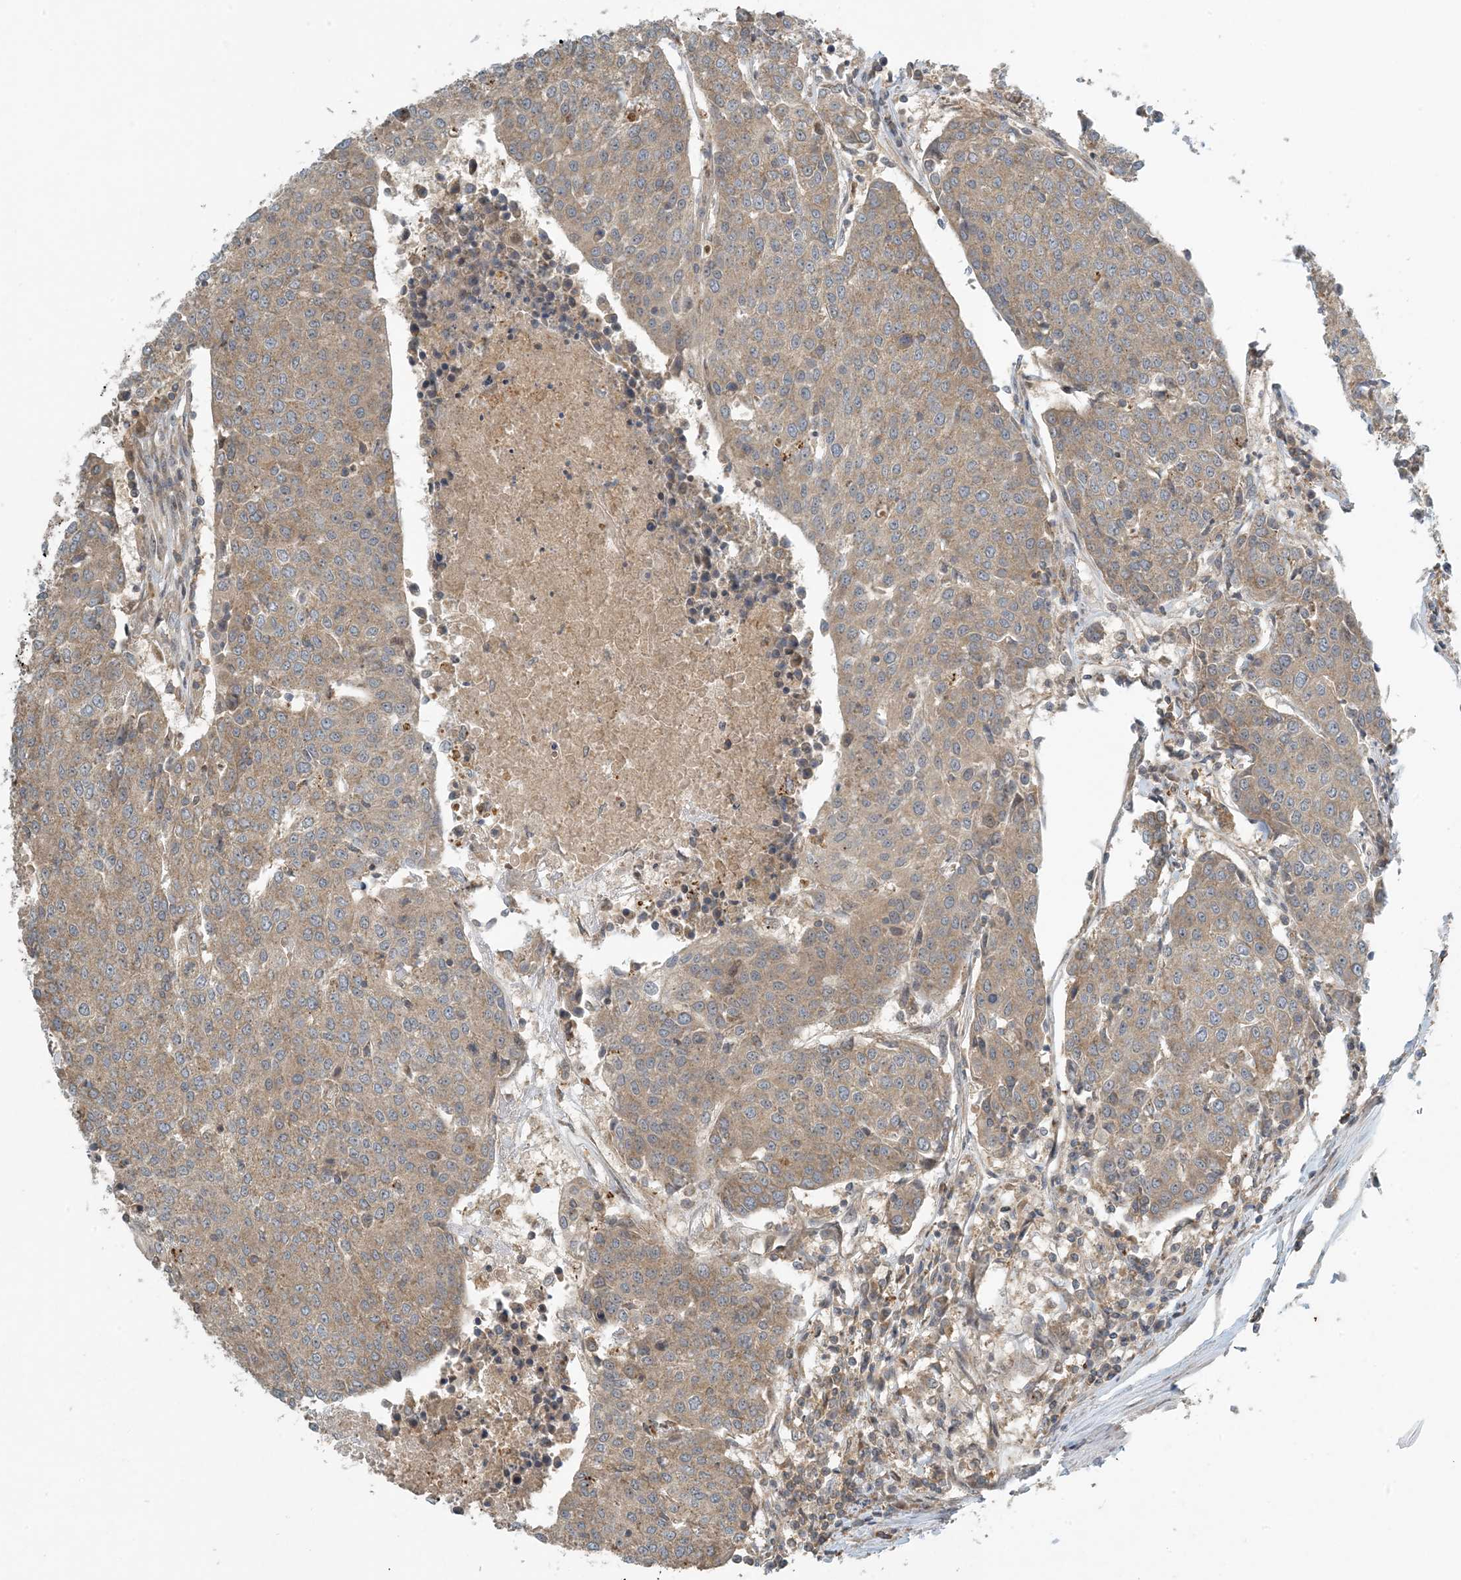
{"staining": {"intensity": "weak", "quantity": "25%-75%", "location": "cytoplasmic/membranous"}, "tissue": "urothelial cancer", "cell_type": "Tumor cells", "image_type": "cancer", "snomed": [{"axis": "morphology", "description": "Urothelial carcinoma, High grade"}, {"axis": "topography", "description": "Urinary bladder"}], "caption": "Weak cytoplasmic/membranous protein positivity is seen in approximately 25%-75% of tumor cells in high-grade urothelial carcinoma.", "gene": "ZBTB3", "patient": {"sex": "female", "age": 85}}